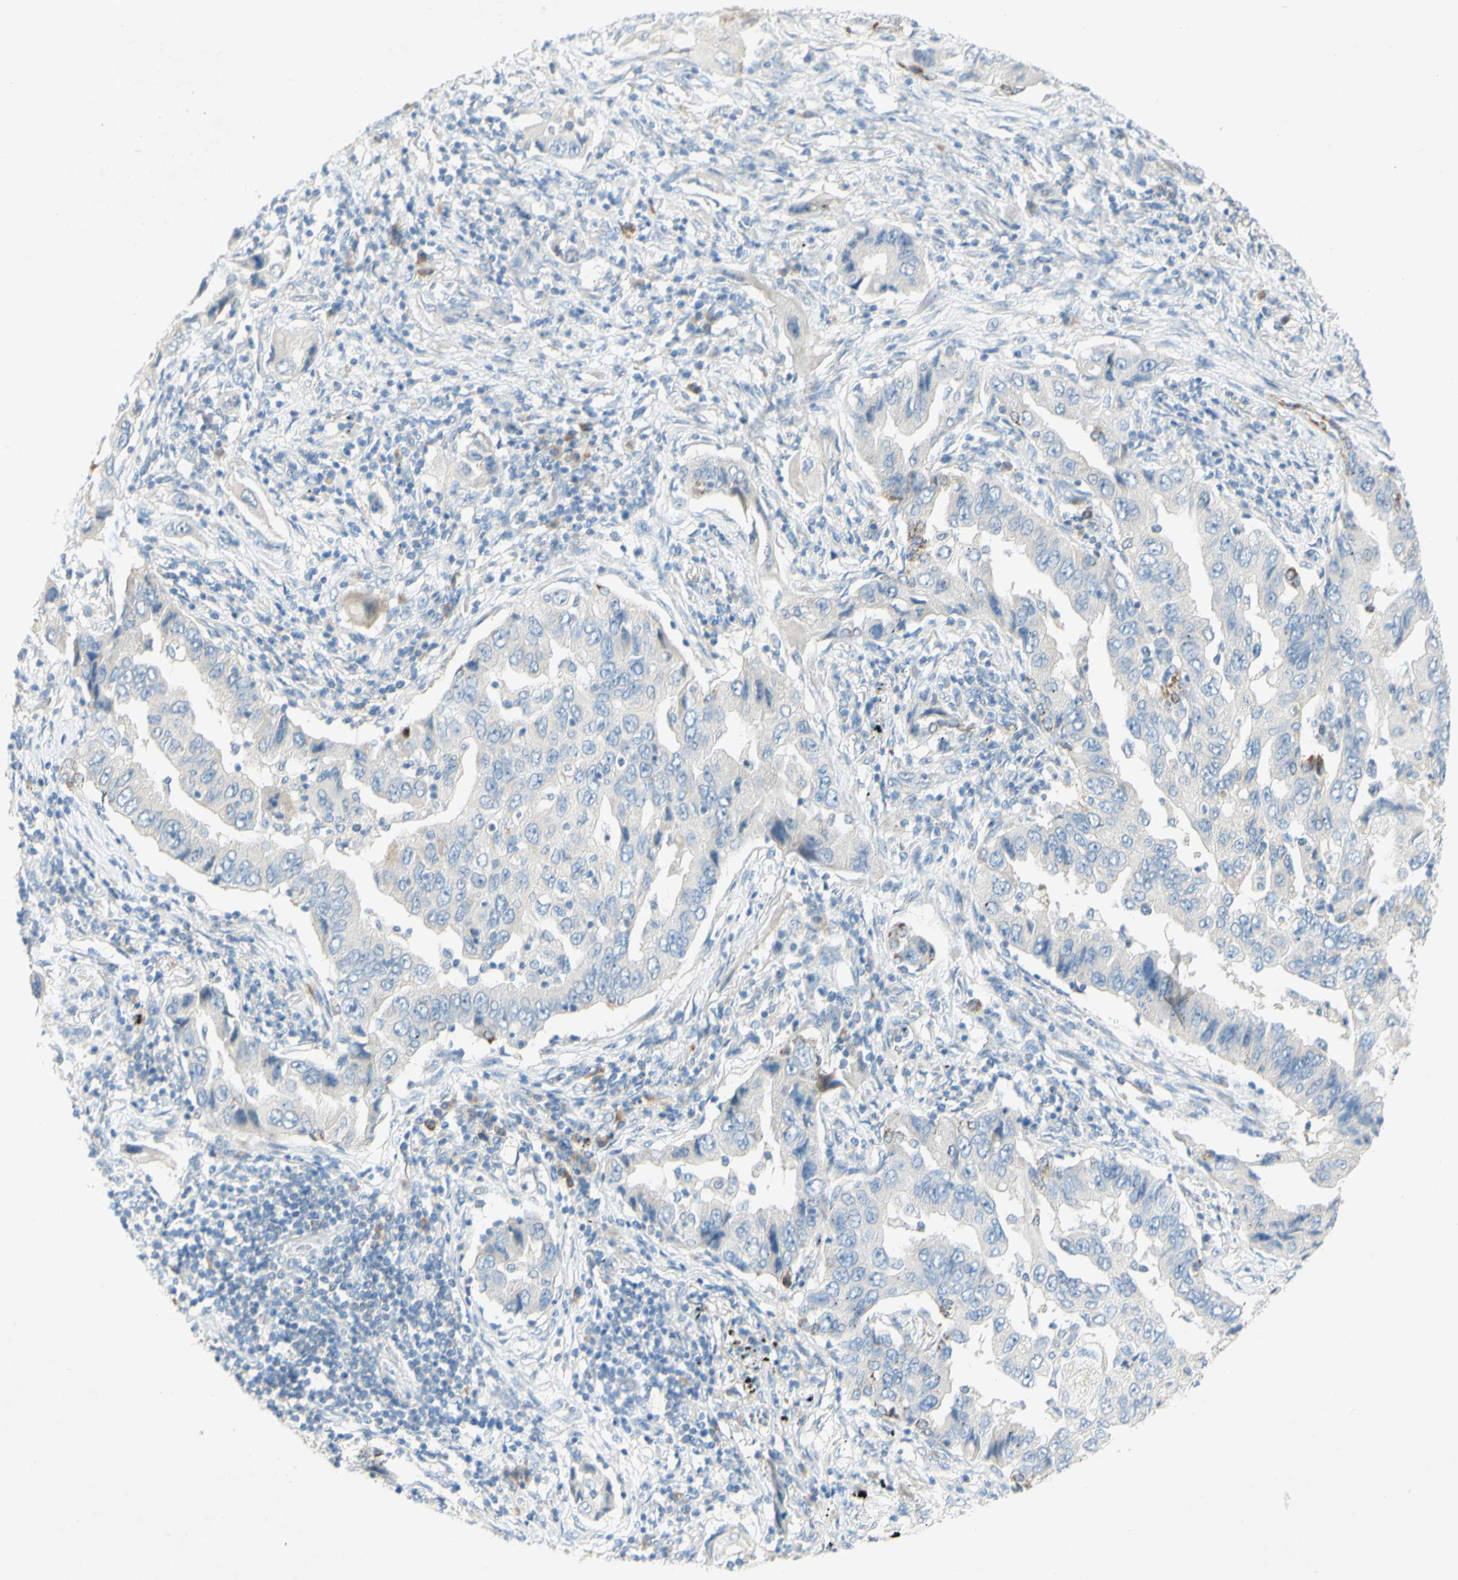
{"staining": {"intensity": "negative", "quantity": "none", "location": "none"}, "tissue": "lung cancer", "cell_type": "Tumor cells", "image_type": "cancer", "snomed": [{"axis": "morphology", "description": "Adenocarcinoma, NOS"}, {"axis": "topography", "description": "Lung"}], "caption": "Tumor cells are negative for brown protein staining in lung cancer (adenocarcinoma). (Stains: DAB (3,3'-diaminobenzidine) IHC with hematoxylin counter stain, Microscopy: brightfield microscopy at high magnification).", "gene": "ACADL", "patient": {"sex": "female", "age": 65}}